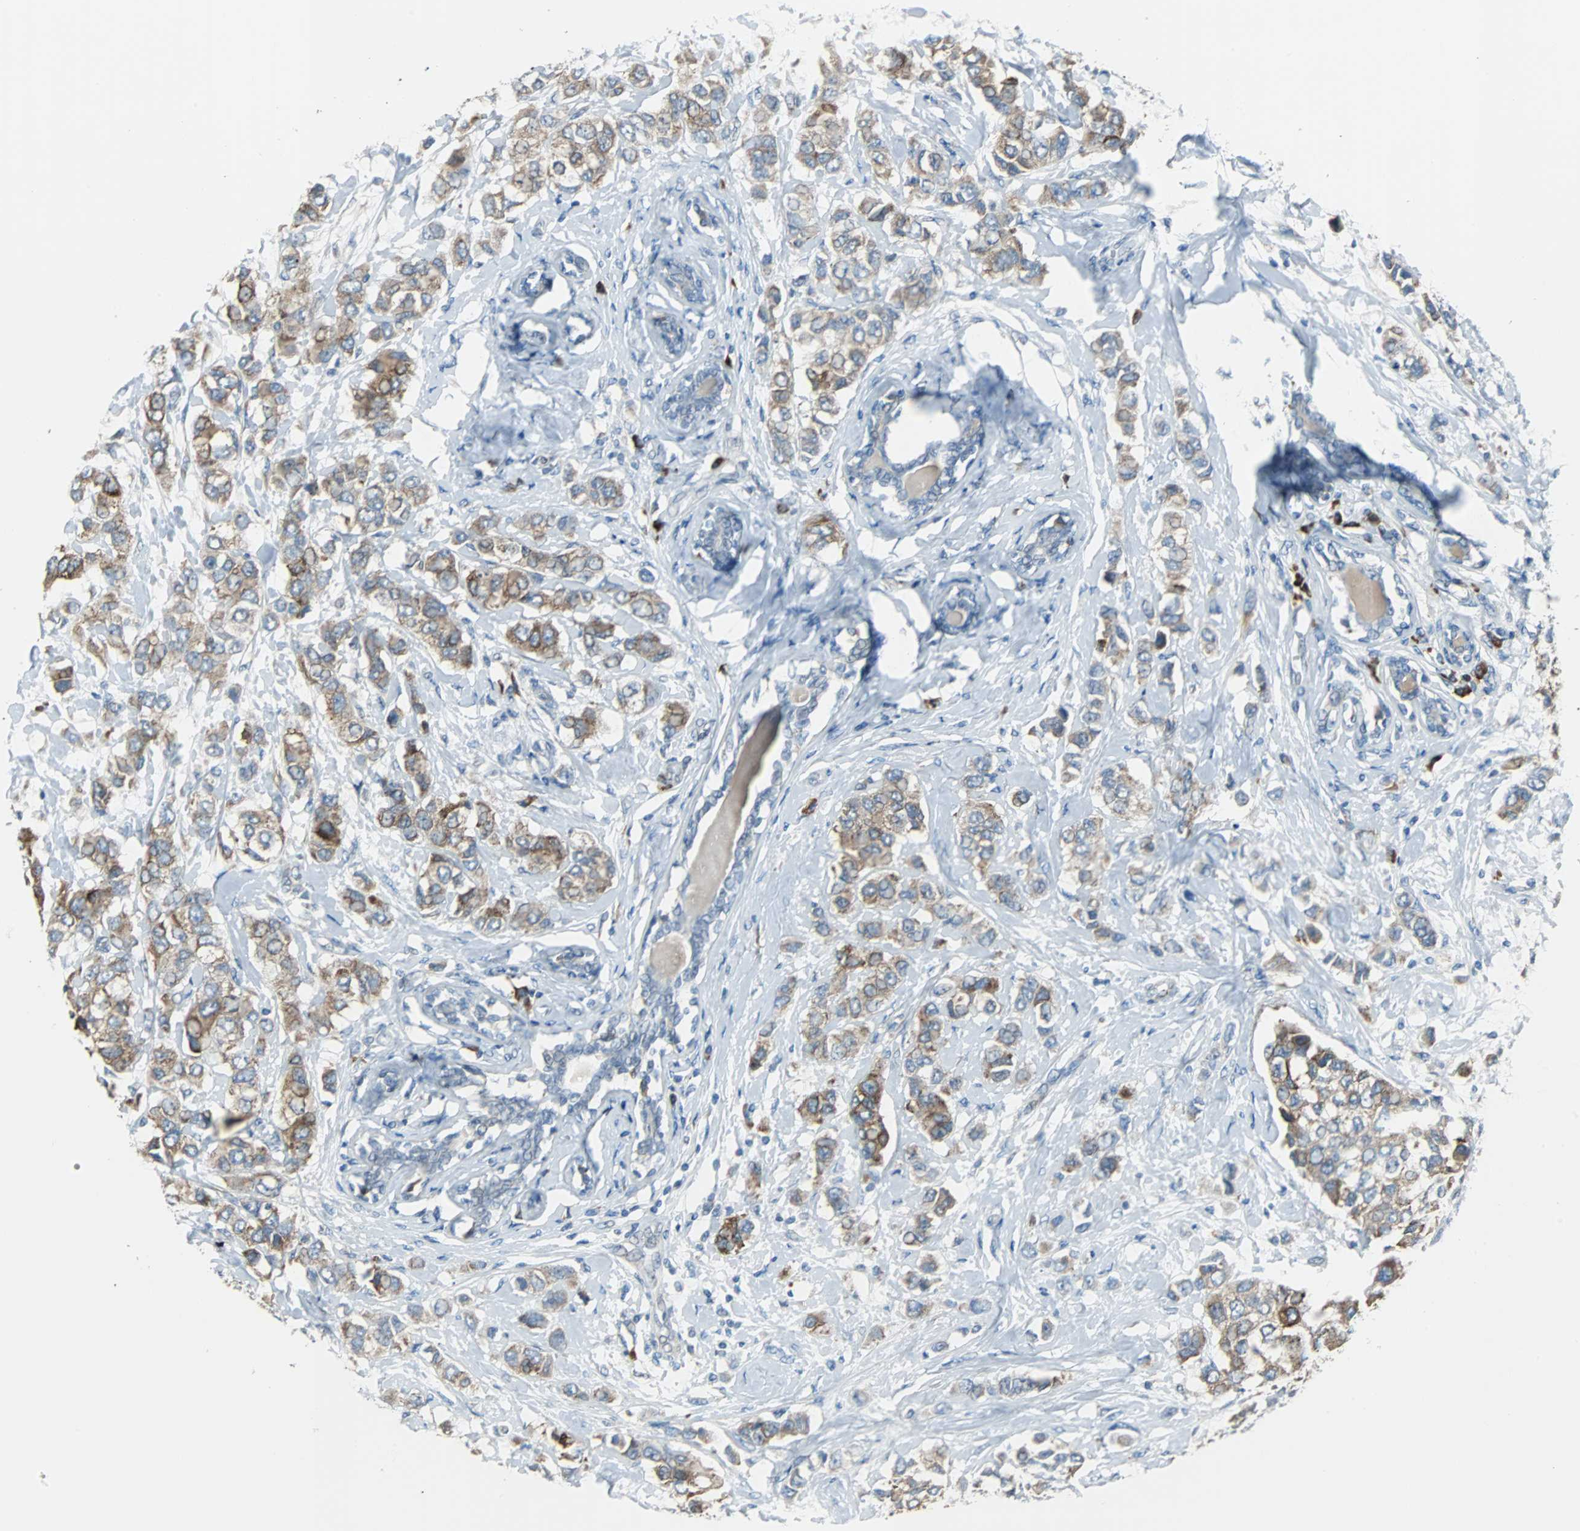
{"staining": {"intensity": "moderate", "quantity": ">75%", "location": "cytoplasmic/membranous"}, "tissue": "breast cancer", "cell_type": "Tumor cells", "image_type": "cancer", "snomed": [{"axis": "morphology", "description": "Duct carcinoma"}, {"axis": "topography", "description": "Breast"}], "caption": "Human breast invasive ductal carcinoma stained with a protein marker exhibits moderate staining in tumor cells.", "gene": "PDIA4", "patient": {"sex": "female", "age": 50}}